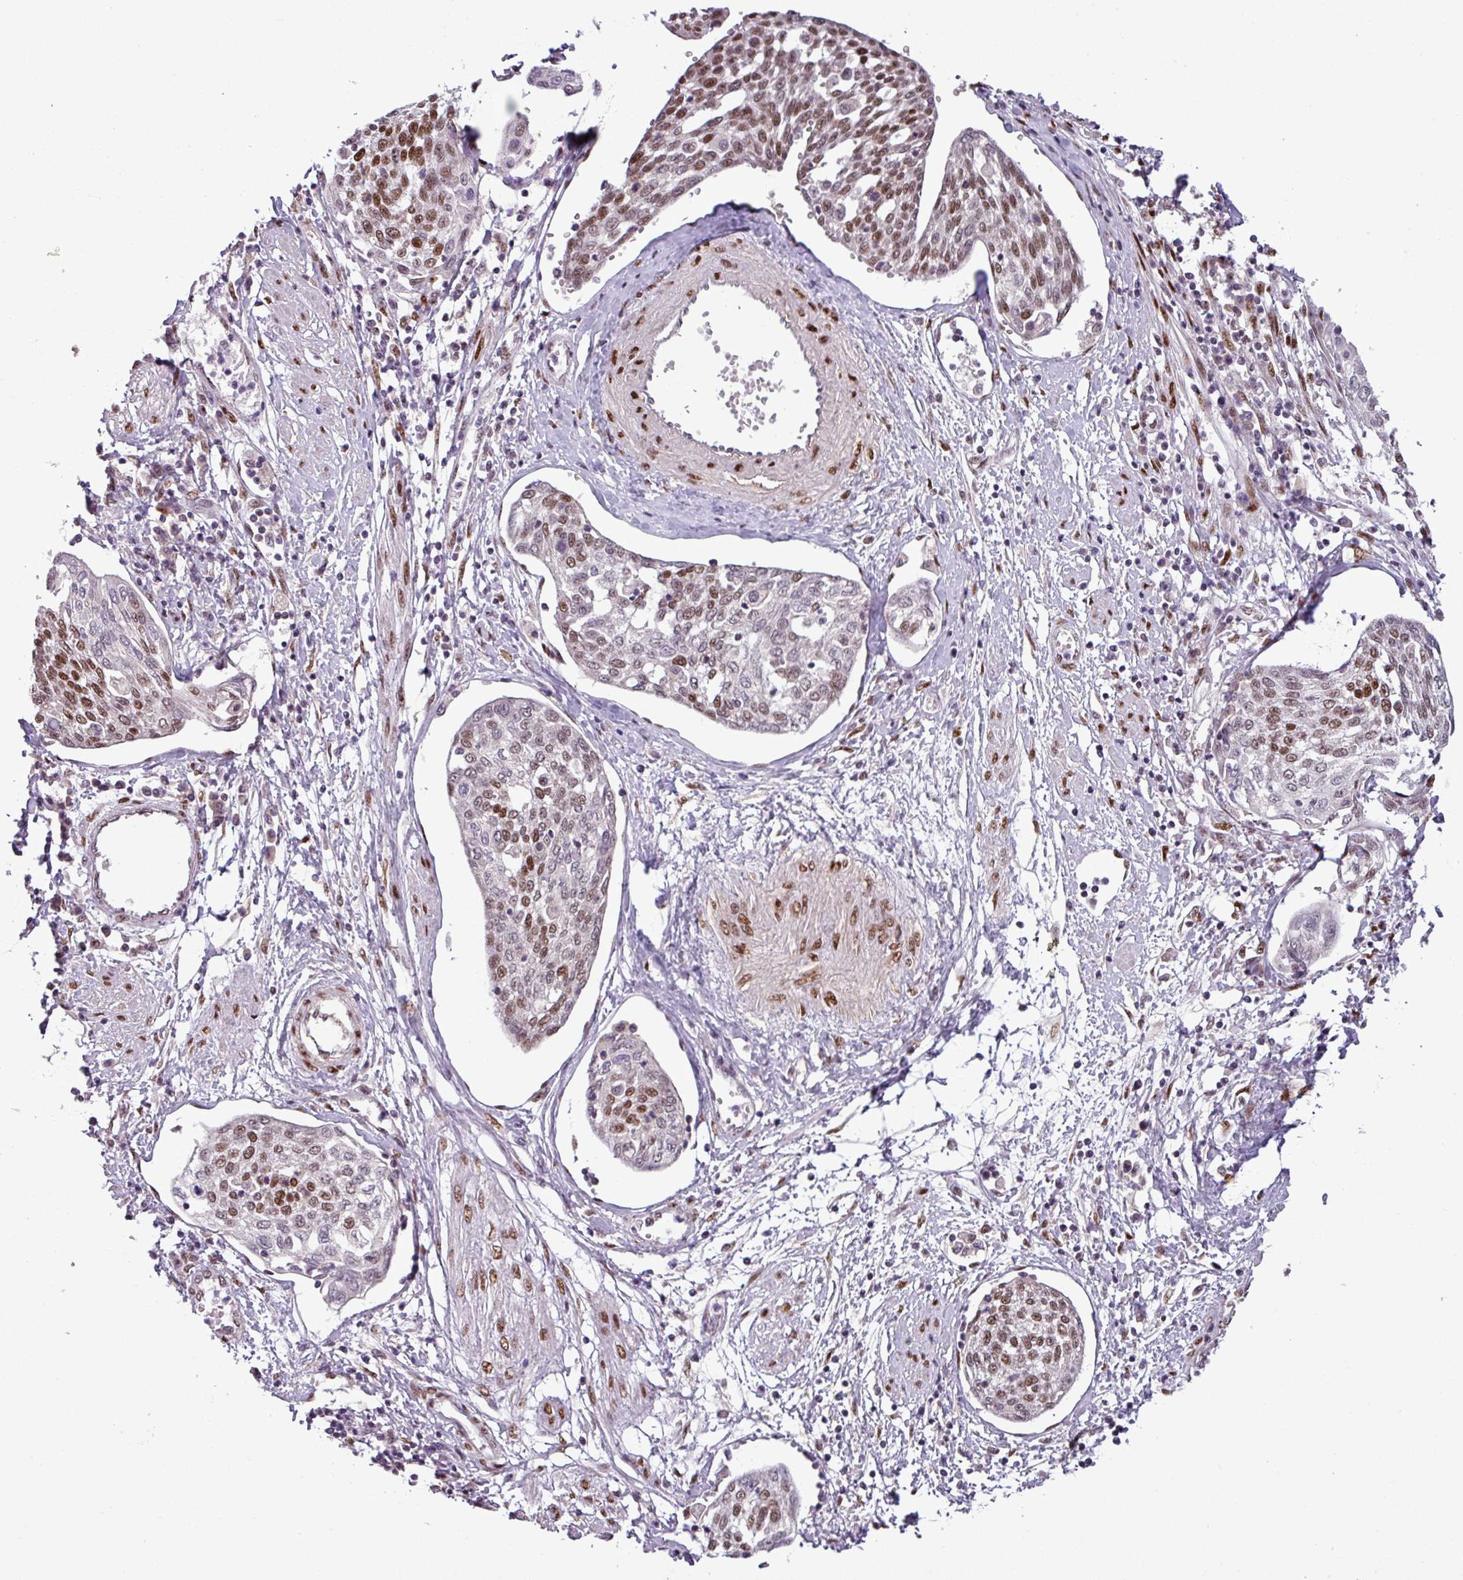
{"staining": {"intensity": "moderate", "quantity": ">75%", "location": "nuclear"}, "tissue": "cervical cancer", "cell_type": "Tumor cells", "image_type": "cancer", "snomed": [{"axis": "morphology", "description": "Squamous cell carcinoma, NOS"}, {"axis": "topography", "description": "Cervix"}], "caption": "A brown stain labels moderate nuclear staining of a protein in squamous cell carcinoma (cervical) tumor cells.", "gene": "IRF2BPL", "patient": {"sex": "female", "age": 34}}